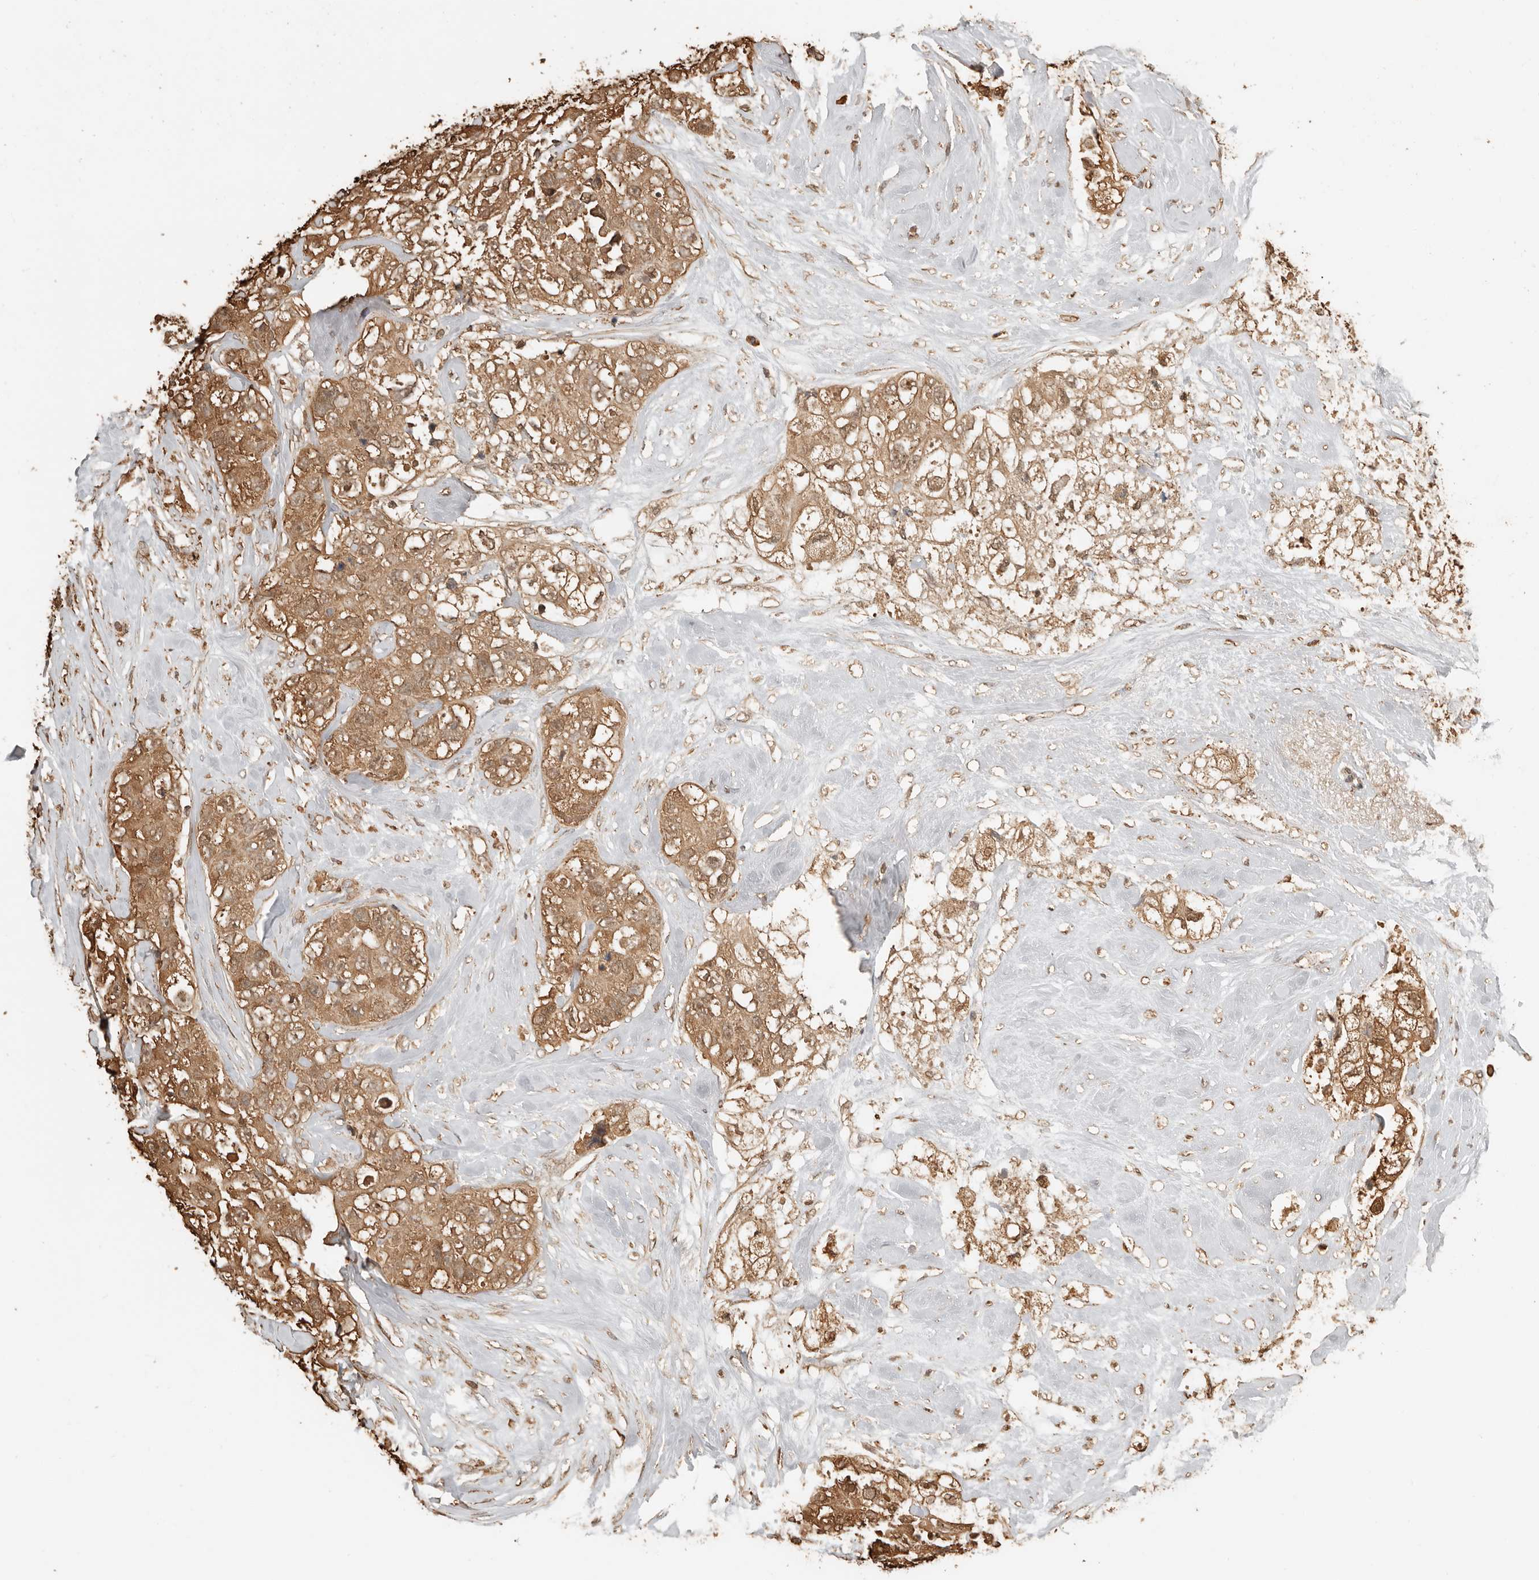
{"staining": {"intensity": "moderate", "quantity": ">75%", "location": "cytoplasmic/membranous"}, "tissue": "breast cancer", "cell_type": "Tumor cells", "image_type": "cancer", "snomed": [{"axis": "morphology", "description": "Duct carcinoma"}, {"axis": "topography", "description": "Breast"}], "caption": "High-power microscopy captured an immunohistochemistry image of breast cancer, revealing moderate cytoplasmic/membranous expression in approximately >75% of tumor cells. The staining was performed using DAB (3,3'-diaminobenzidine), with brown indicating positive protein expression. Nuclei are stained blue with hematoxylin.", "gene": "ARHGEF10L", "patient": {"sex": "female", "age": 62}}